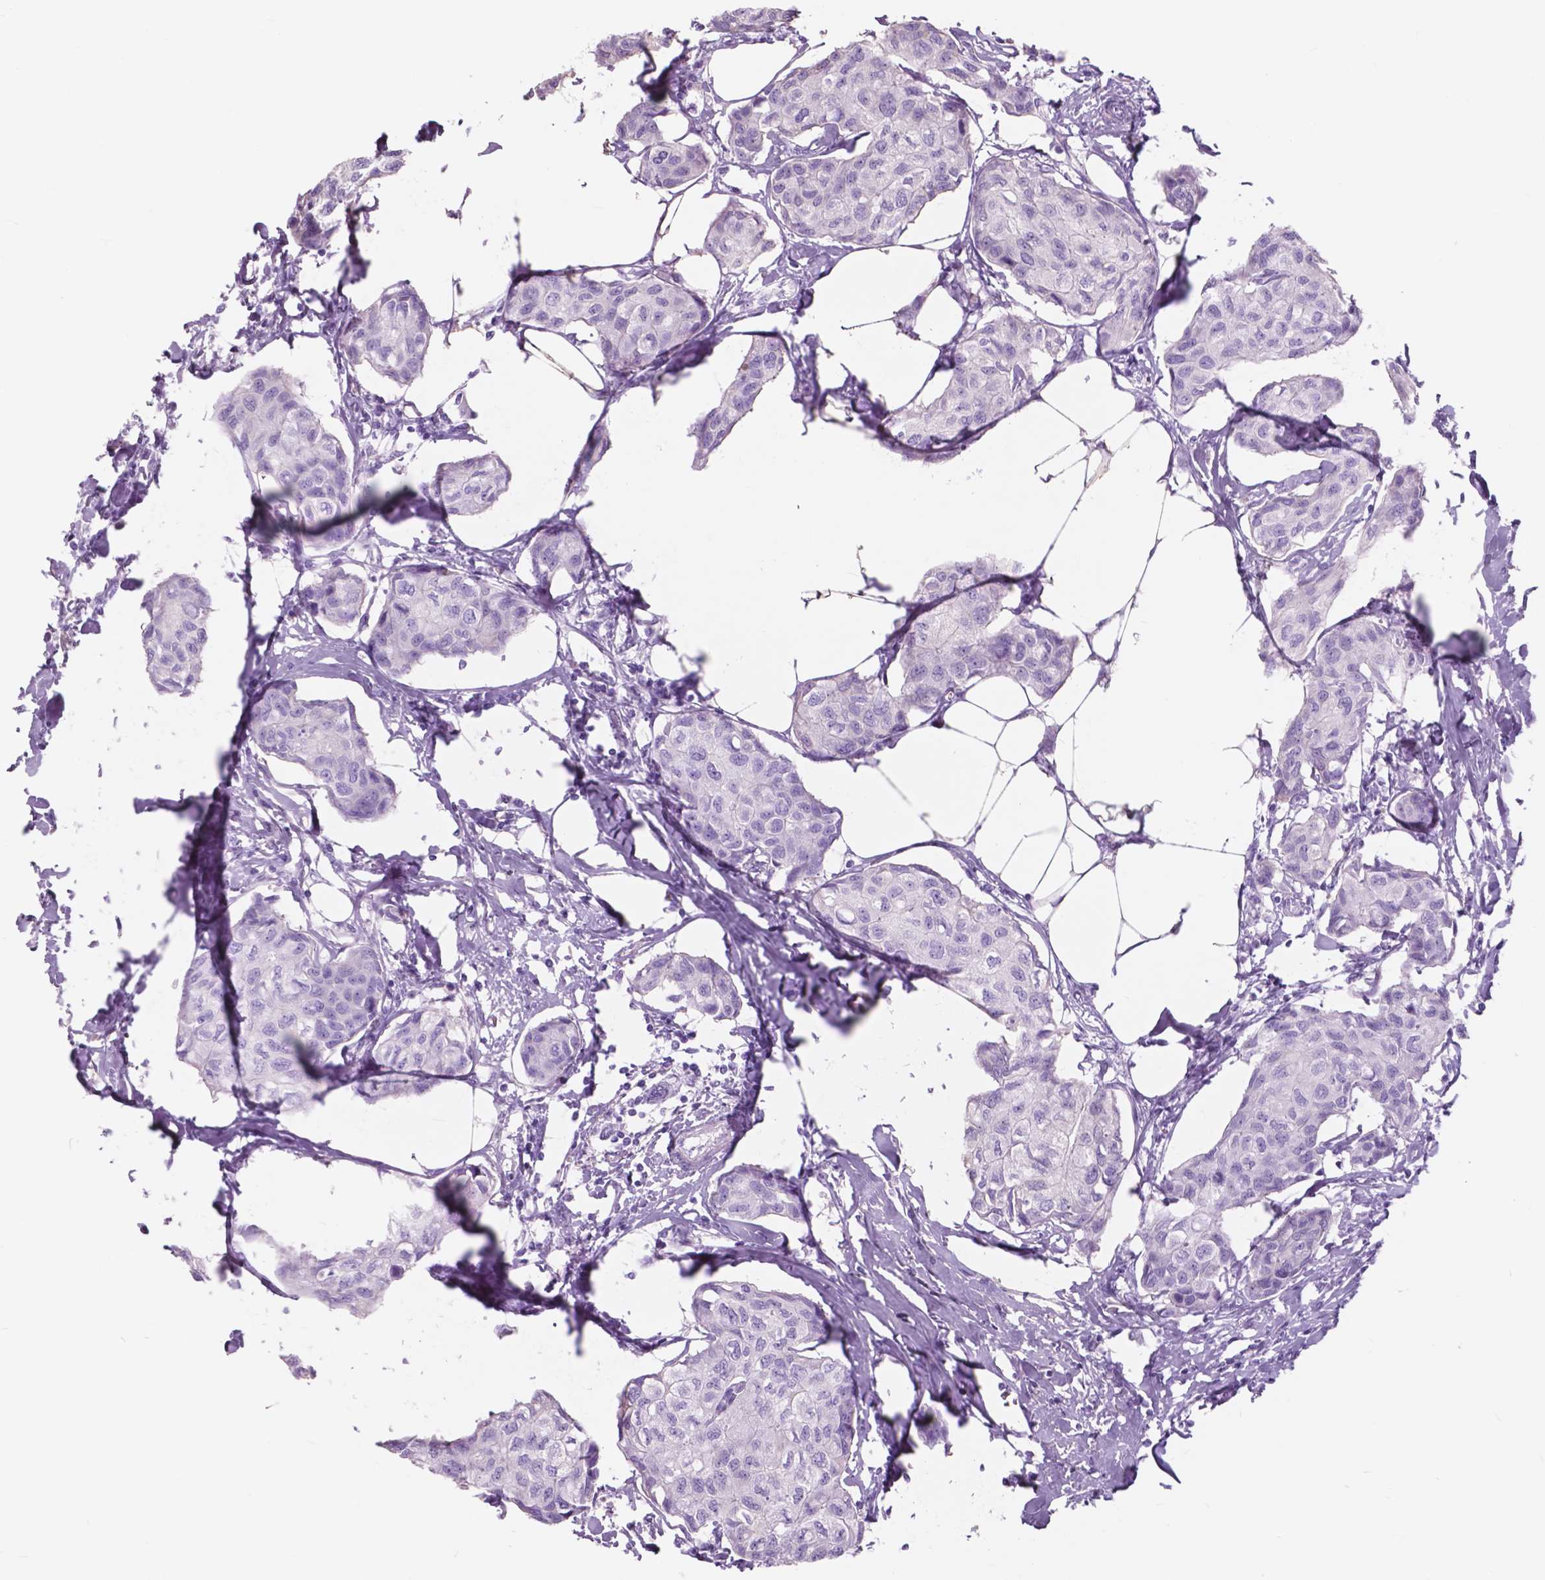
{"staining": {"intensity": "negative", "quantity": "none", "location": "none"}, "tissue": "breast cancer", "cell_type": "Tumor cells", "image_type": "cancer", "snomed": [{"axis": "morphology", "description": "Duct carcinoma"}, {"axis": "topography", "description": "Breast"}], "caption": "Immunohistochemistry (IHC) photomicrograph of infiltrating ductal carcinoma (breast) stained for a protein (brown), which reveals no positivity in tumor cells.", "gene": "FXYD2", "patient": {"sex": "female", "age": 80}}